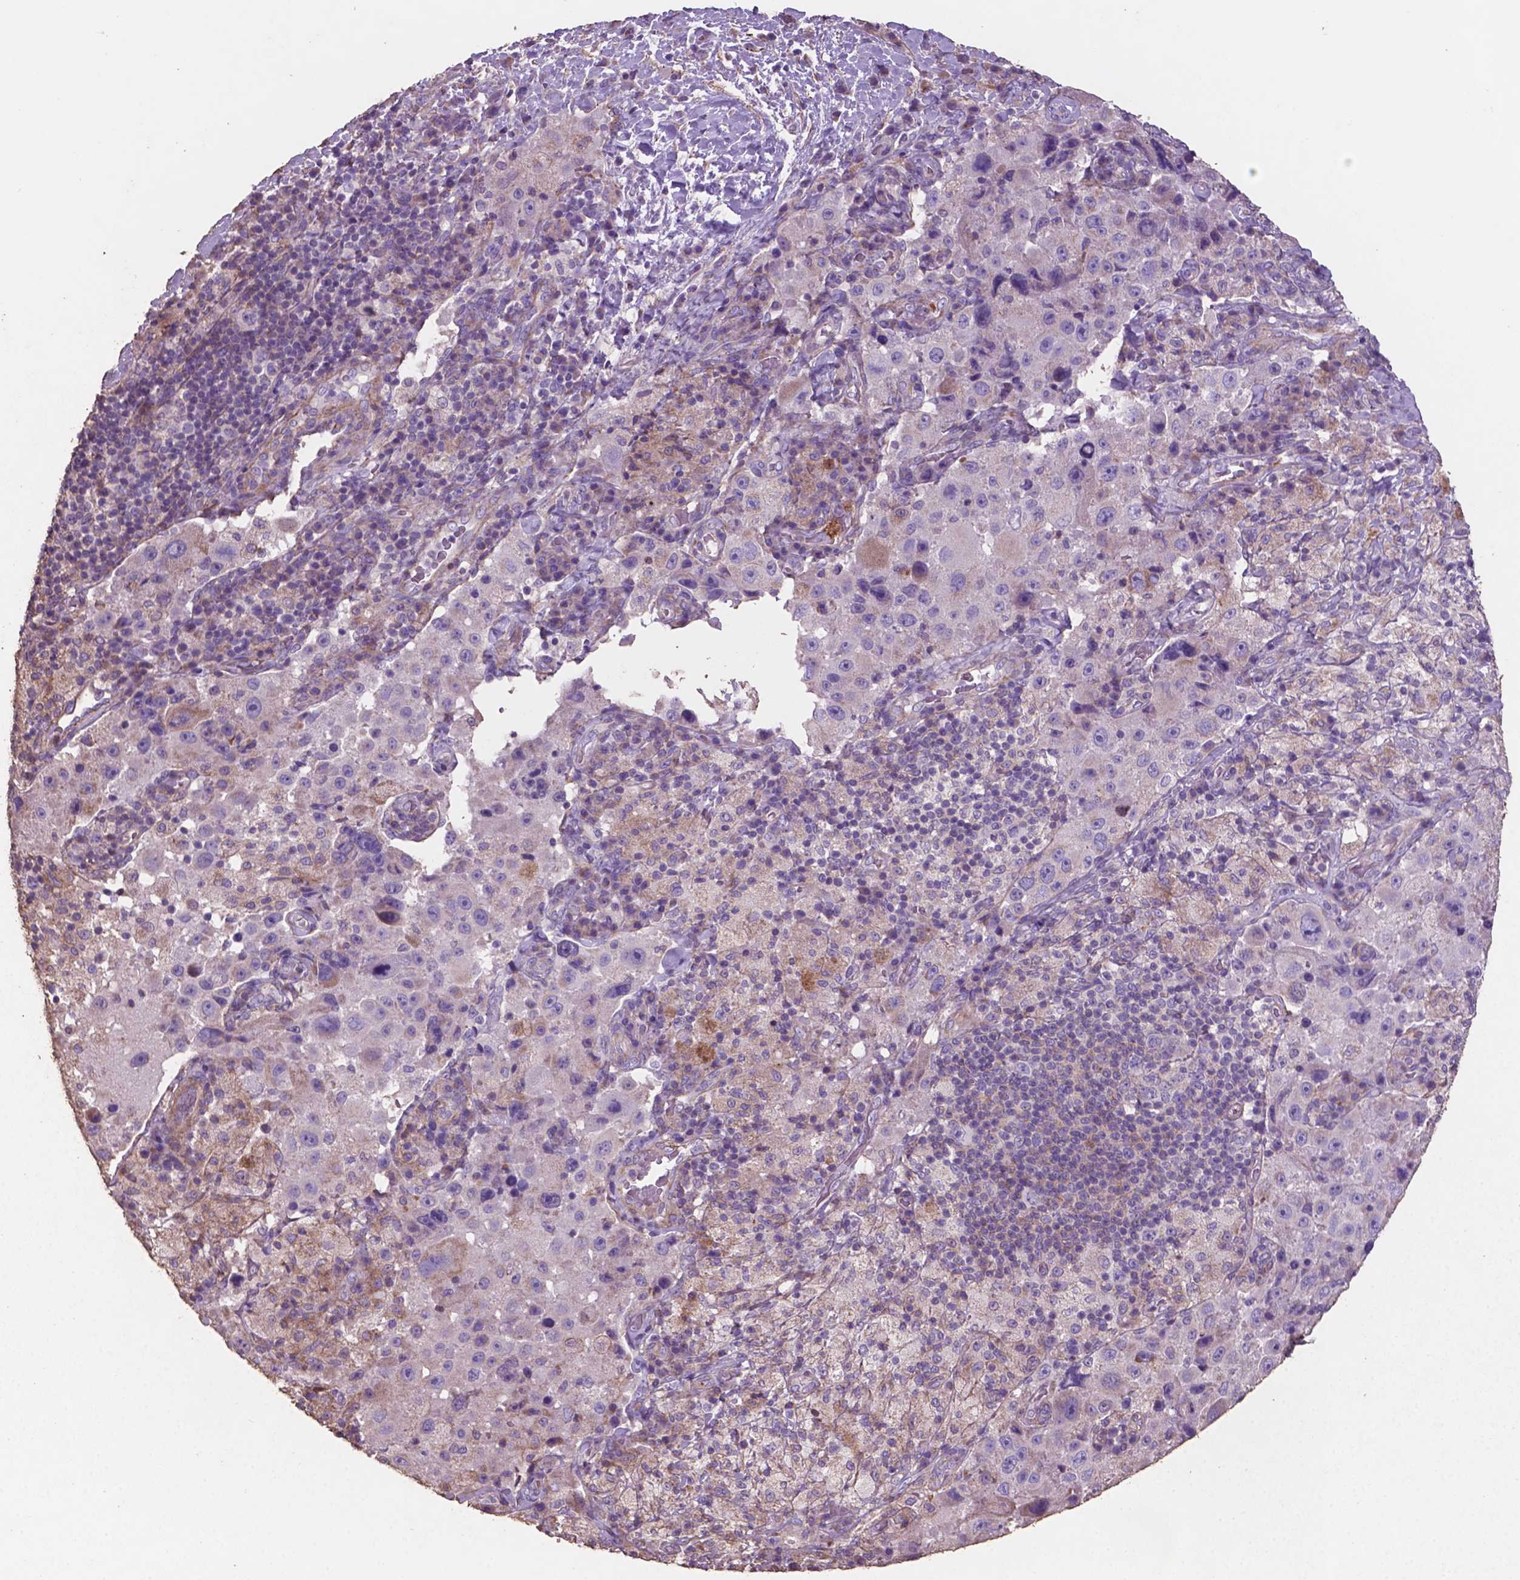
{"staining": {"intensity": "negative", "quantity": "none", "location": "none"}, "tissue": "melanoma", "cell_type": "Tumor cells", "image_type": "cancer", "snomed": [{"axis": "morphology", "description": "Malignant melanoma, Metastatic site"}, {"axis": "topography", "description": "Lymph node"}], "caption": "Human malignant melanoma (metastatic site) stained for a protein using immunohistochemistry shows no positivity in tumor cells.", "gene": "COMMD4", "patient": {"sex": "male", "age": 62}}